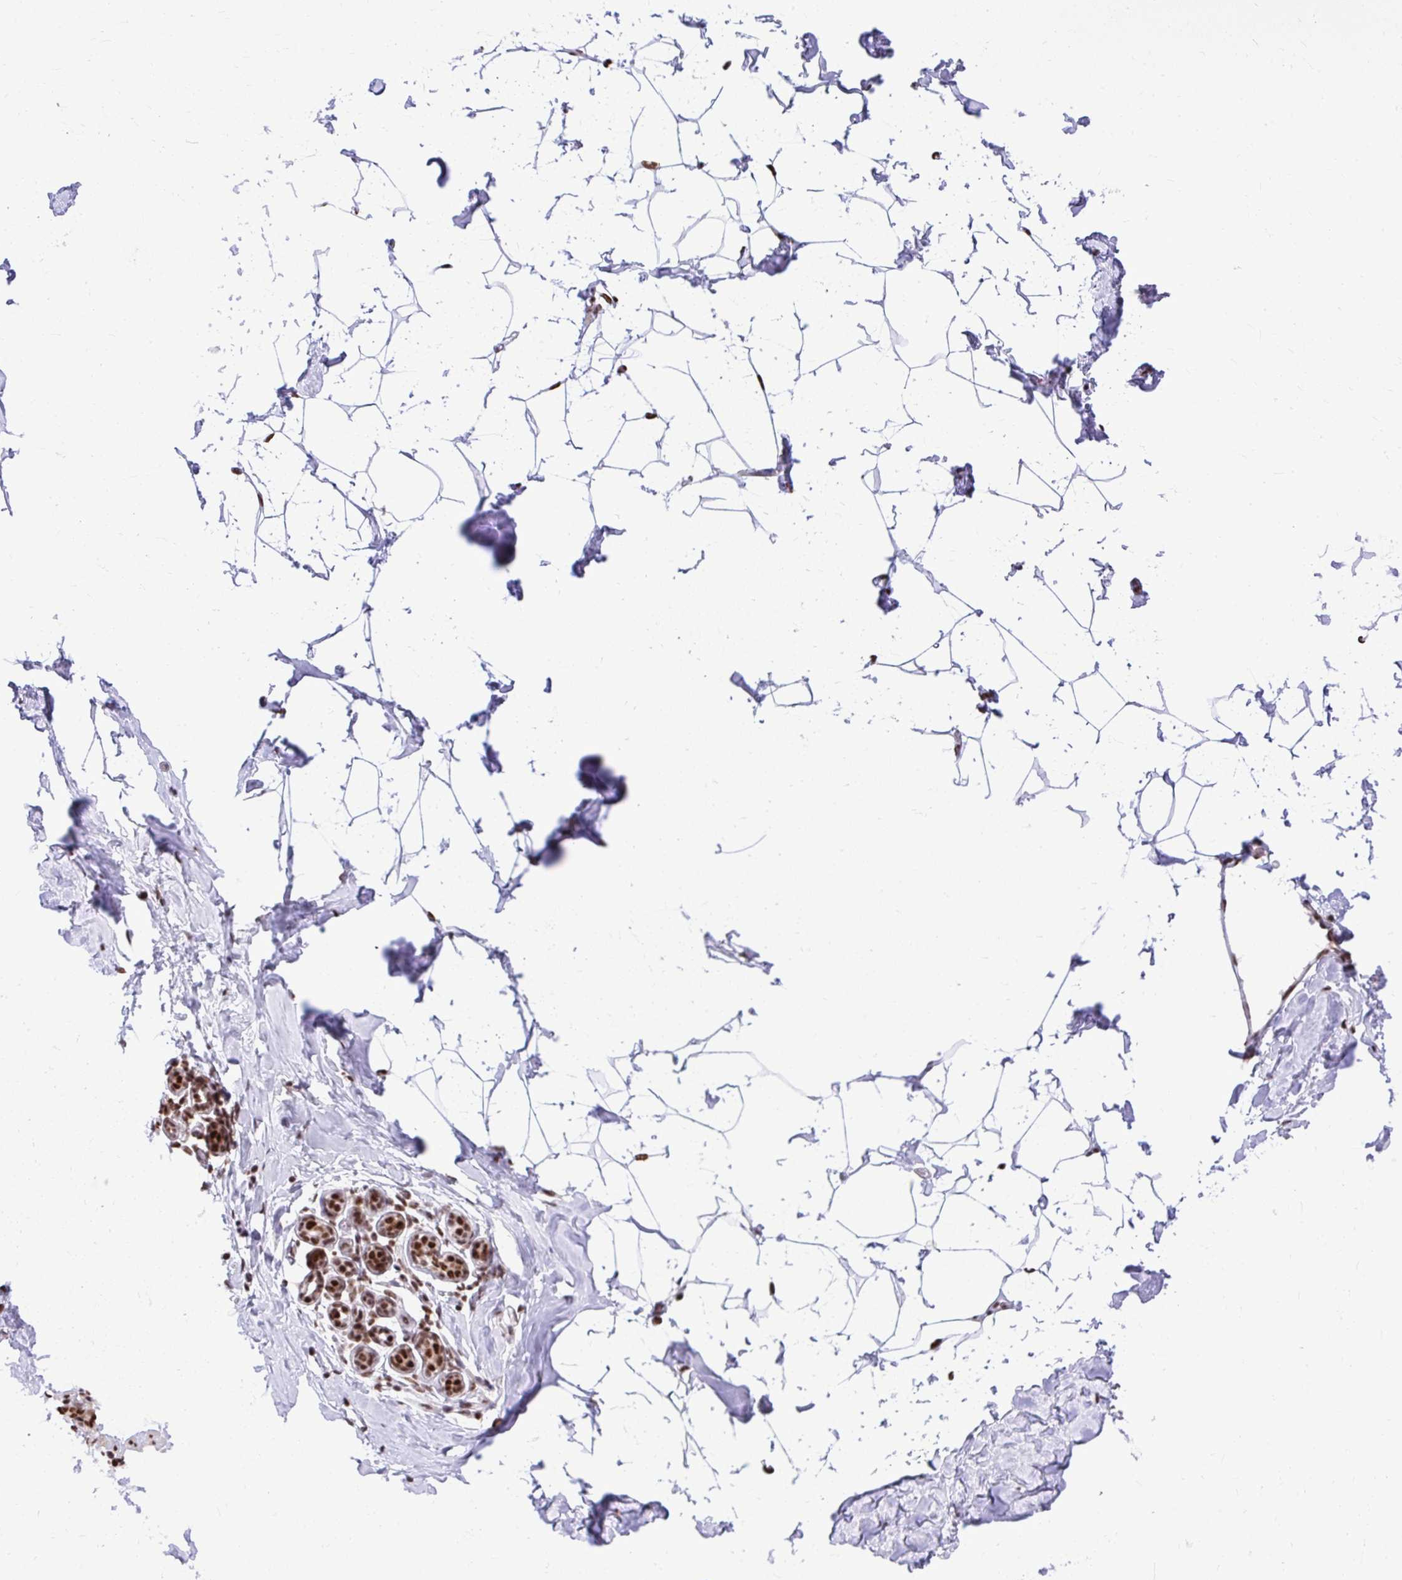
{"staining": {"intensity": "moderate", "quantity": ">75%", "location": "nuclear"}, "tissue": "breast", "cell_type": "Adipocytes", "image_type": "normal", "snomed": [{"axis": "morphology", "description": "Normal tissue, NOS"}, {"axis": "topography", "description": "Breast"}], "caption": "The immunohistochemical stain highlights moderate nuclear staining in adipocytes of benign breast.", "gene": "PRPF19", "patient": {"sex": "female", "age": 32}}